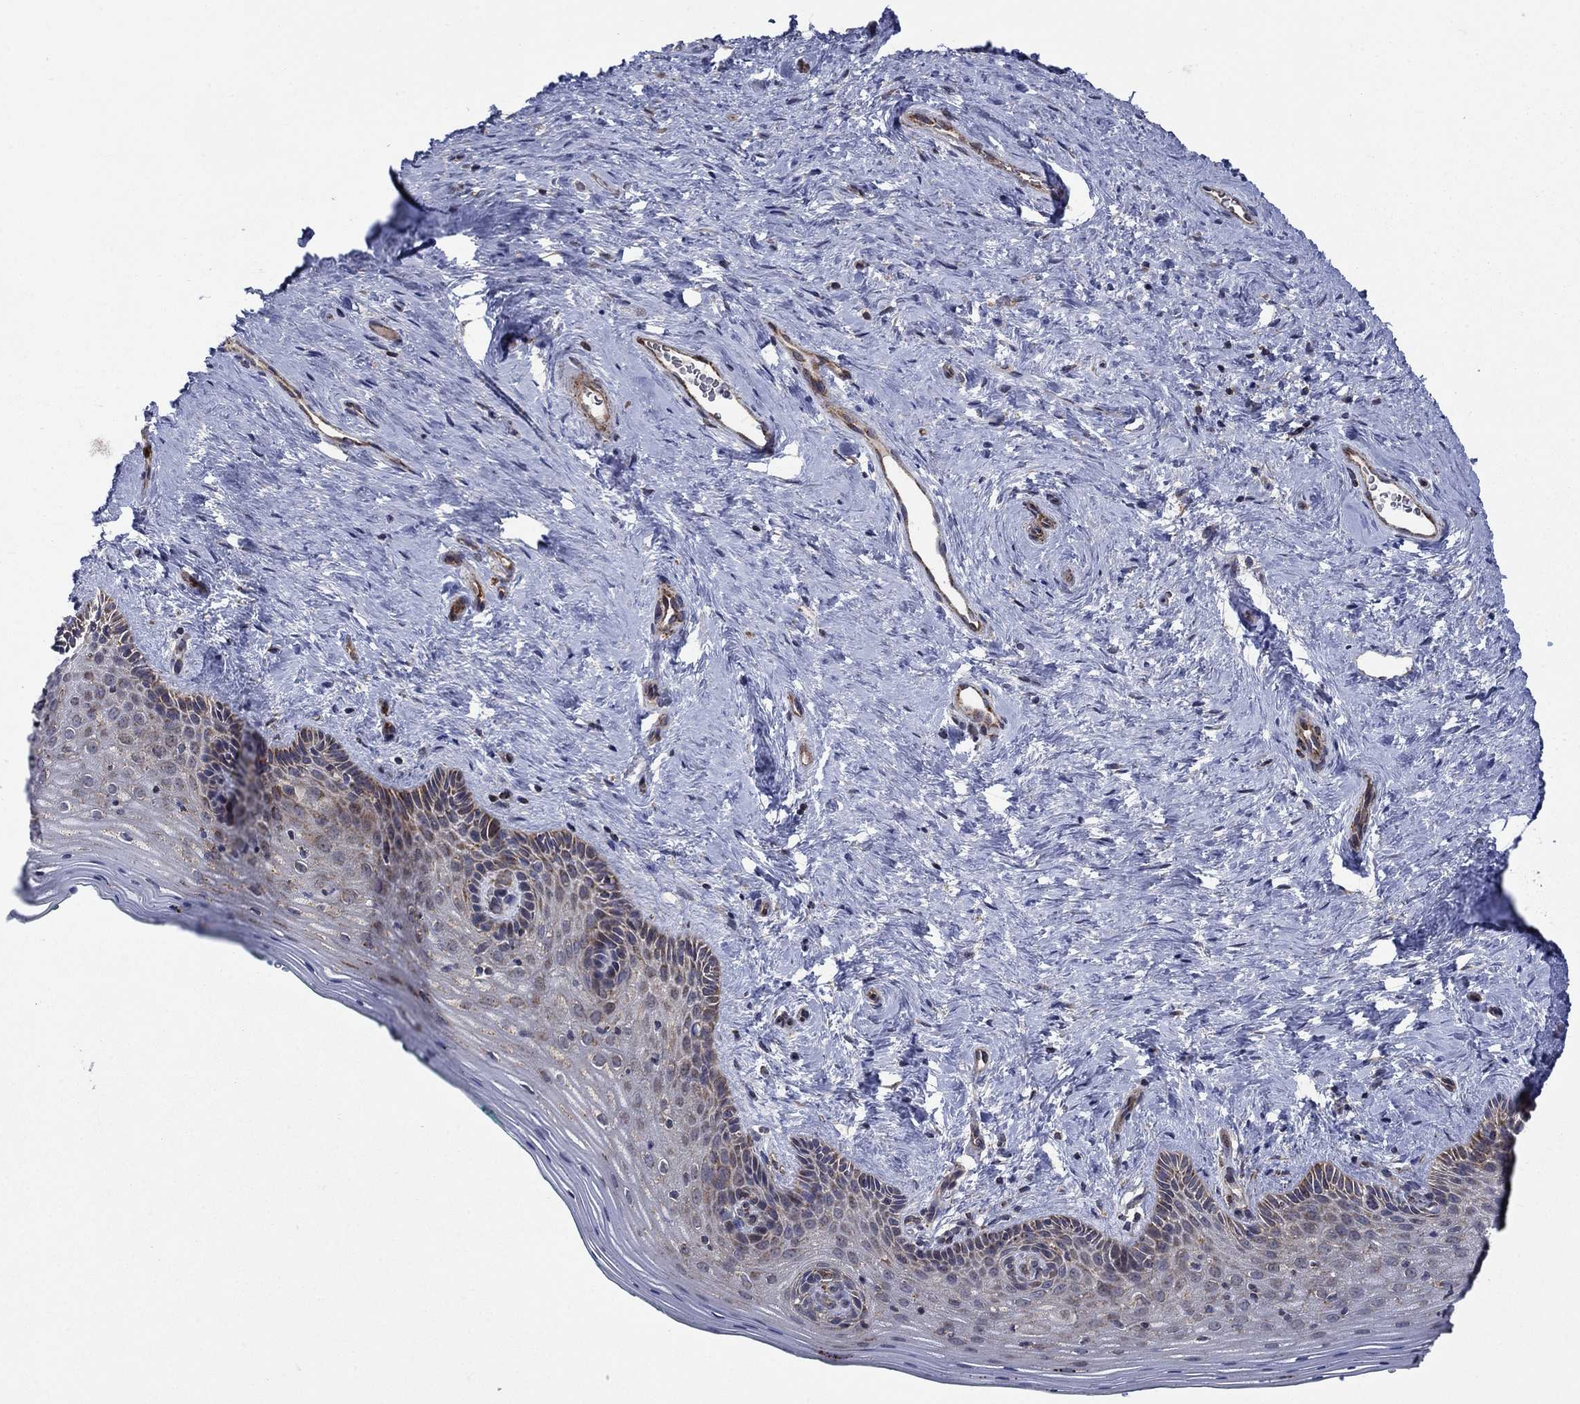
{"staining": {"intensity": "moderate", "quantity": "25%-75%", "location": "cytoplasmic/membranous"}, "tissue": "vagina", "cell_type": "Squamous epithelial cells", "image_type": "normal", "snomed": [{"axis": "morphology", "description": "Normal tissue, NOS"}, {"axis": "topography", "description": "Vagina"}], "caption": "Immunohistochemistry histopathology image of benign vagina: human vagina stained using IHC displays medium levels of moderate protein expression localized specifically in the cytoplasmic/membranous of squamous epithelial cells, appearing as a cytoplasmic/membranous brown color.", "gene": "RNF19B", "patient": {"sex": "female", "age": 45}}